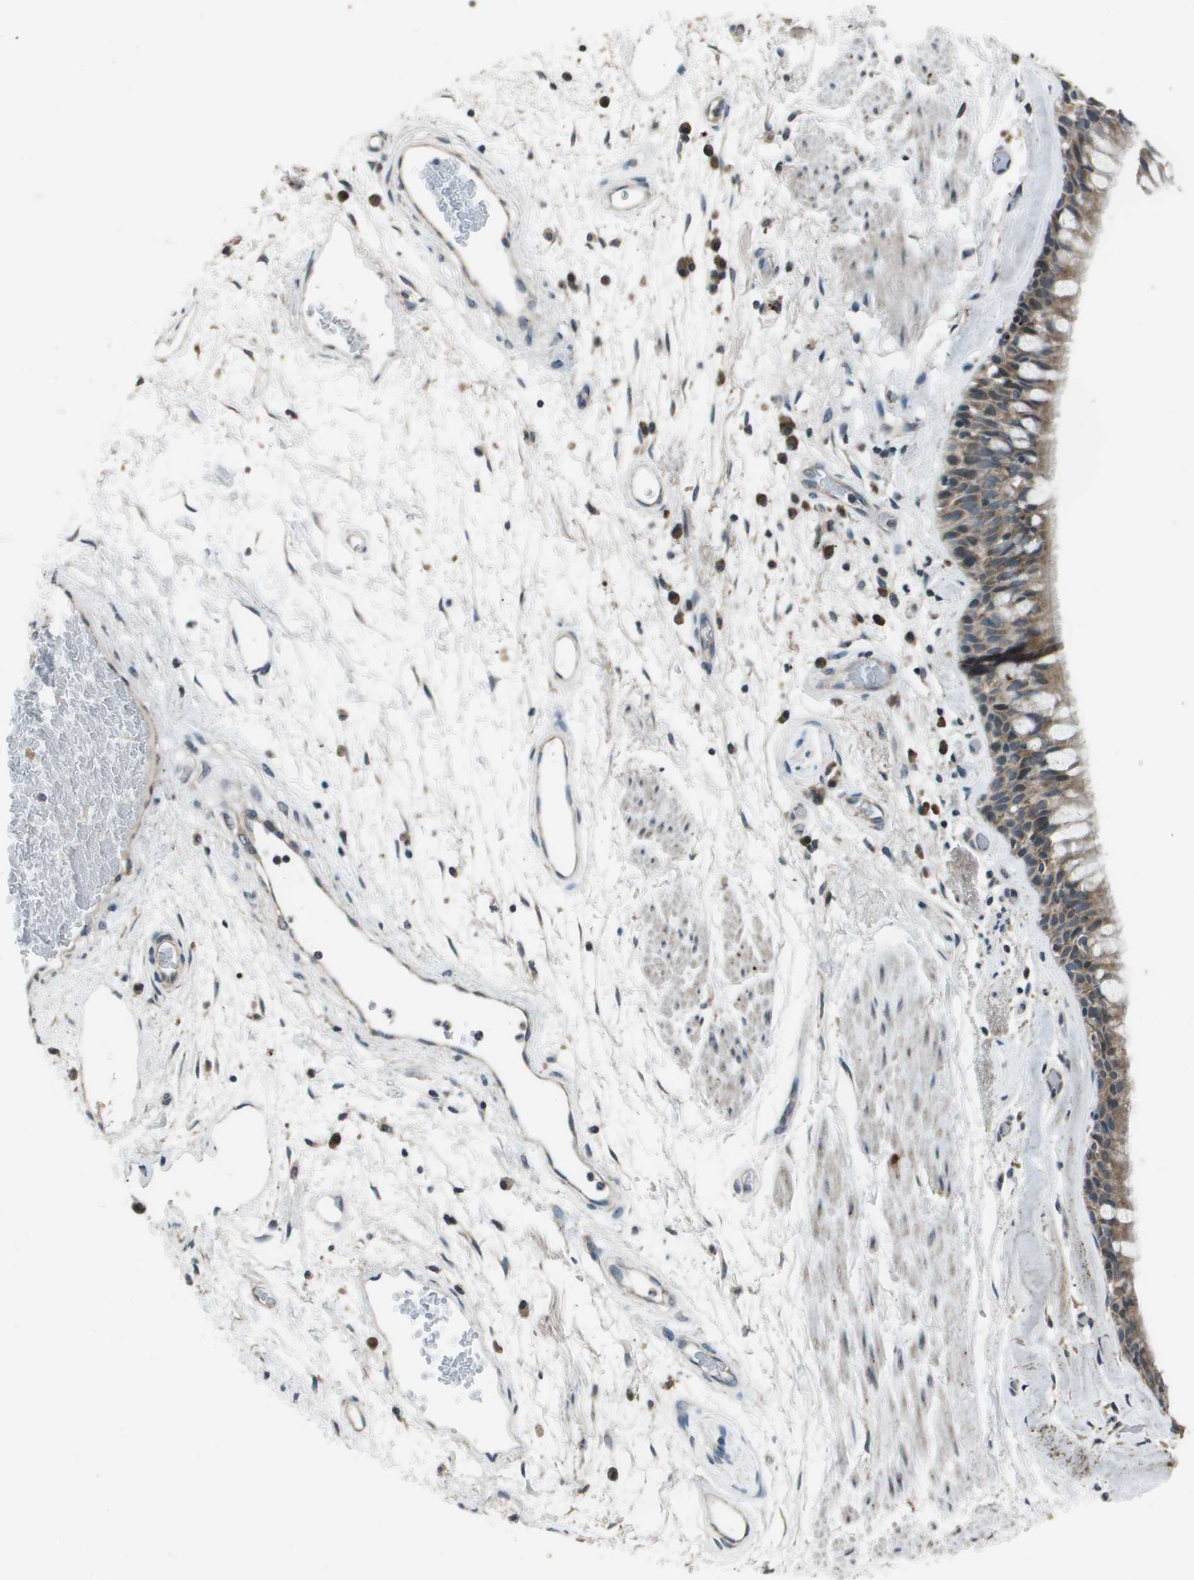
{"staining": {"intensity": "moderate", "quantity": "25%-75%", "location": "cytoplasmic/membranous"}, "tissue": "bronchus", "cell_type": "Respiratory epithelial cells", "image_type": "normal", "snomed": [{"axis": "morphology", "description": "Normal tissue, NOS"}, {"axis": "morphology", "description": "Adenocarcinoma, NOS"}, {"axis": "topography", "description": "Bronchus"}, {"axis": "topography", "description": "Lung"}], "caption": "Moderate cytoplasmic/membranous staining is present in about 25%-75% of respiratory epithelial cells in normal bronchus.", "gene": "GOSR2", "patient": {"sex": "female", "age": 54}}